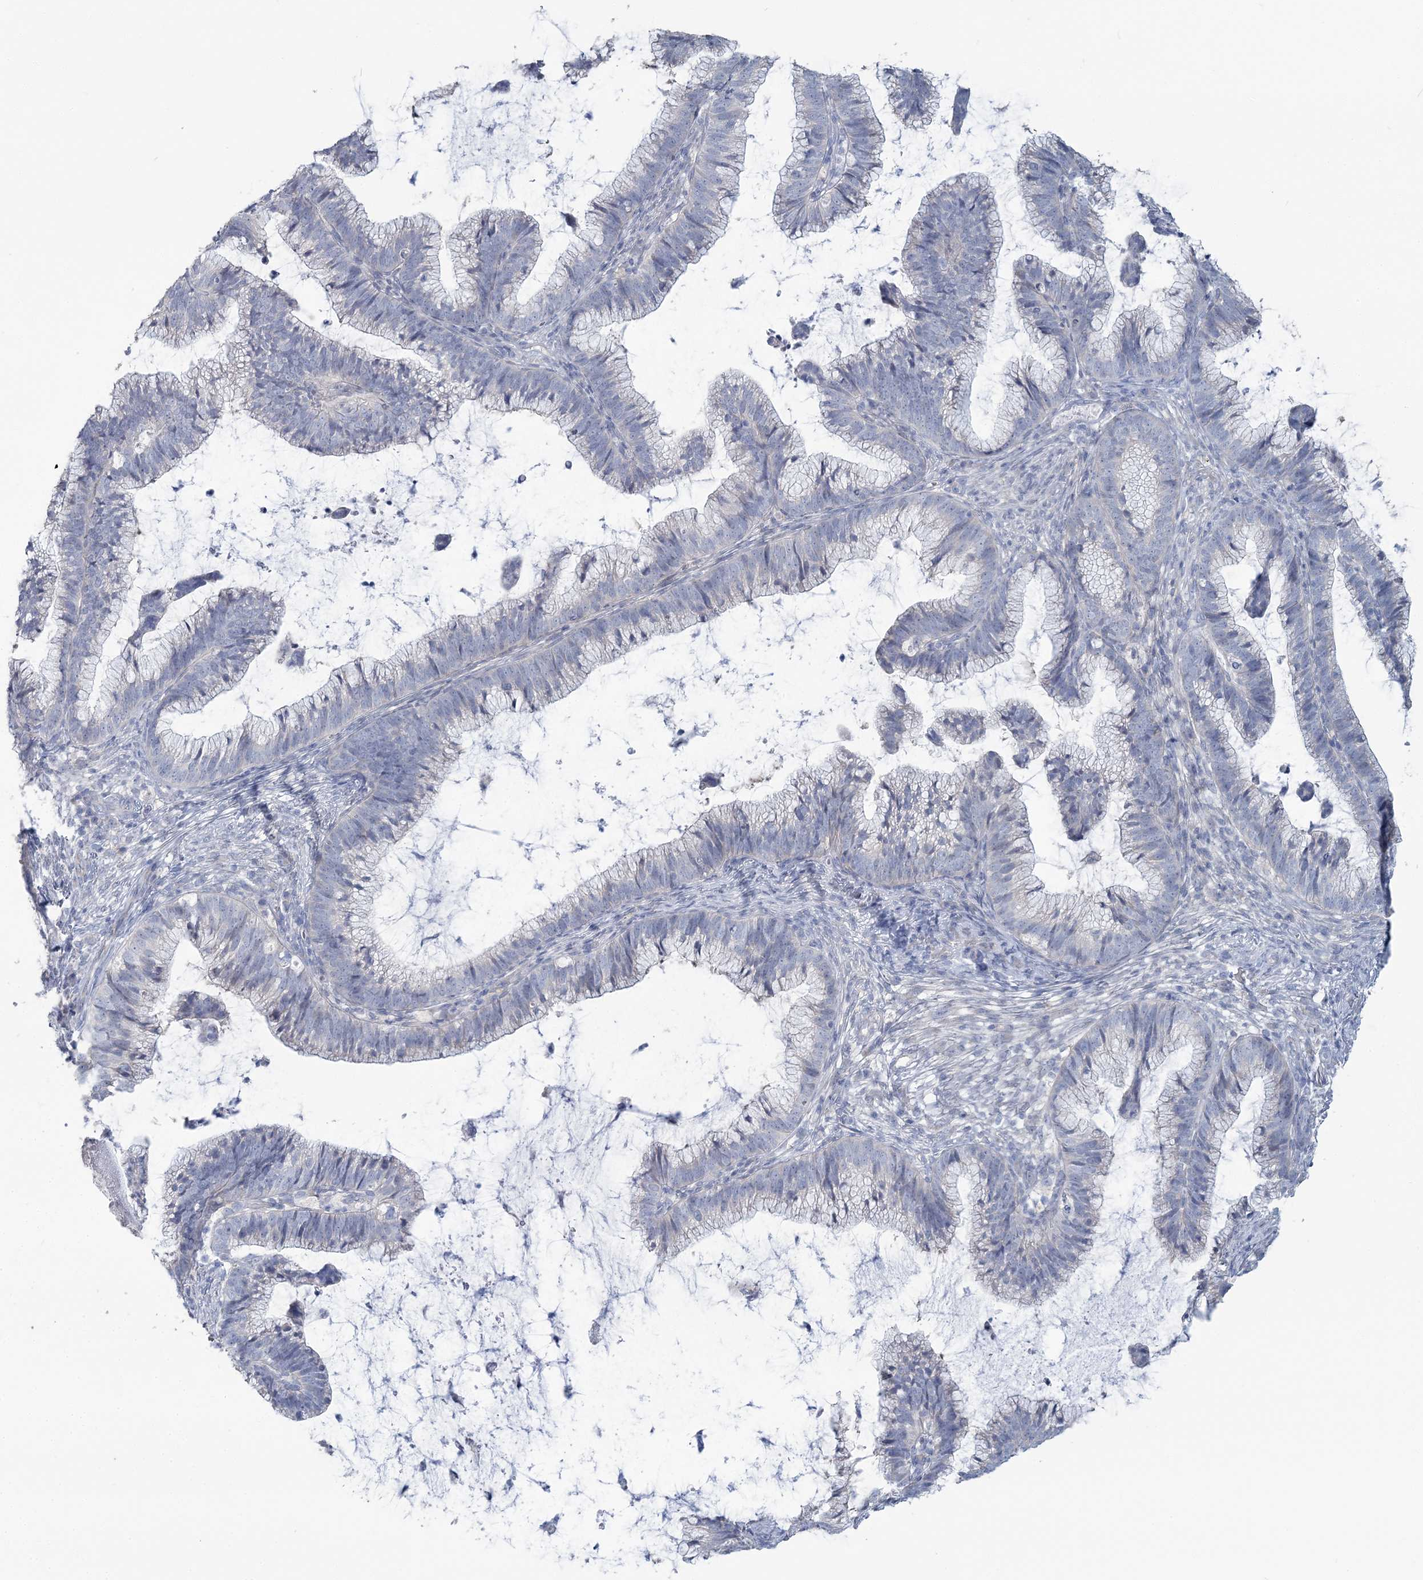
{"staining": {"intensity": "negative", "quantity": "none", "location": "none"}, "tissue": "cervical cancer", "cell_type": "Tumor cells", "image_type": "cancer", "snomed": [{"axis": "morphology", "description": "Adenocarcinoma, NOS"}, {"axis": "topography", "description": "Cervix"}], "caption": "Cervical cancer (adenocarcinoma) stained for a protein using immunohistochemistry (IHC) displays no staining tumor cells.", "gene": "CMBL", "patient": {"sex": "female", "age": 36}}